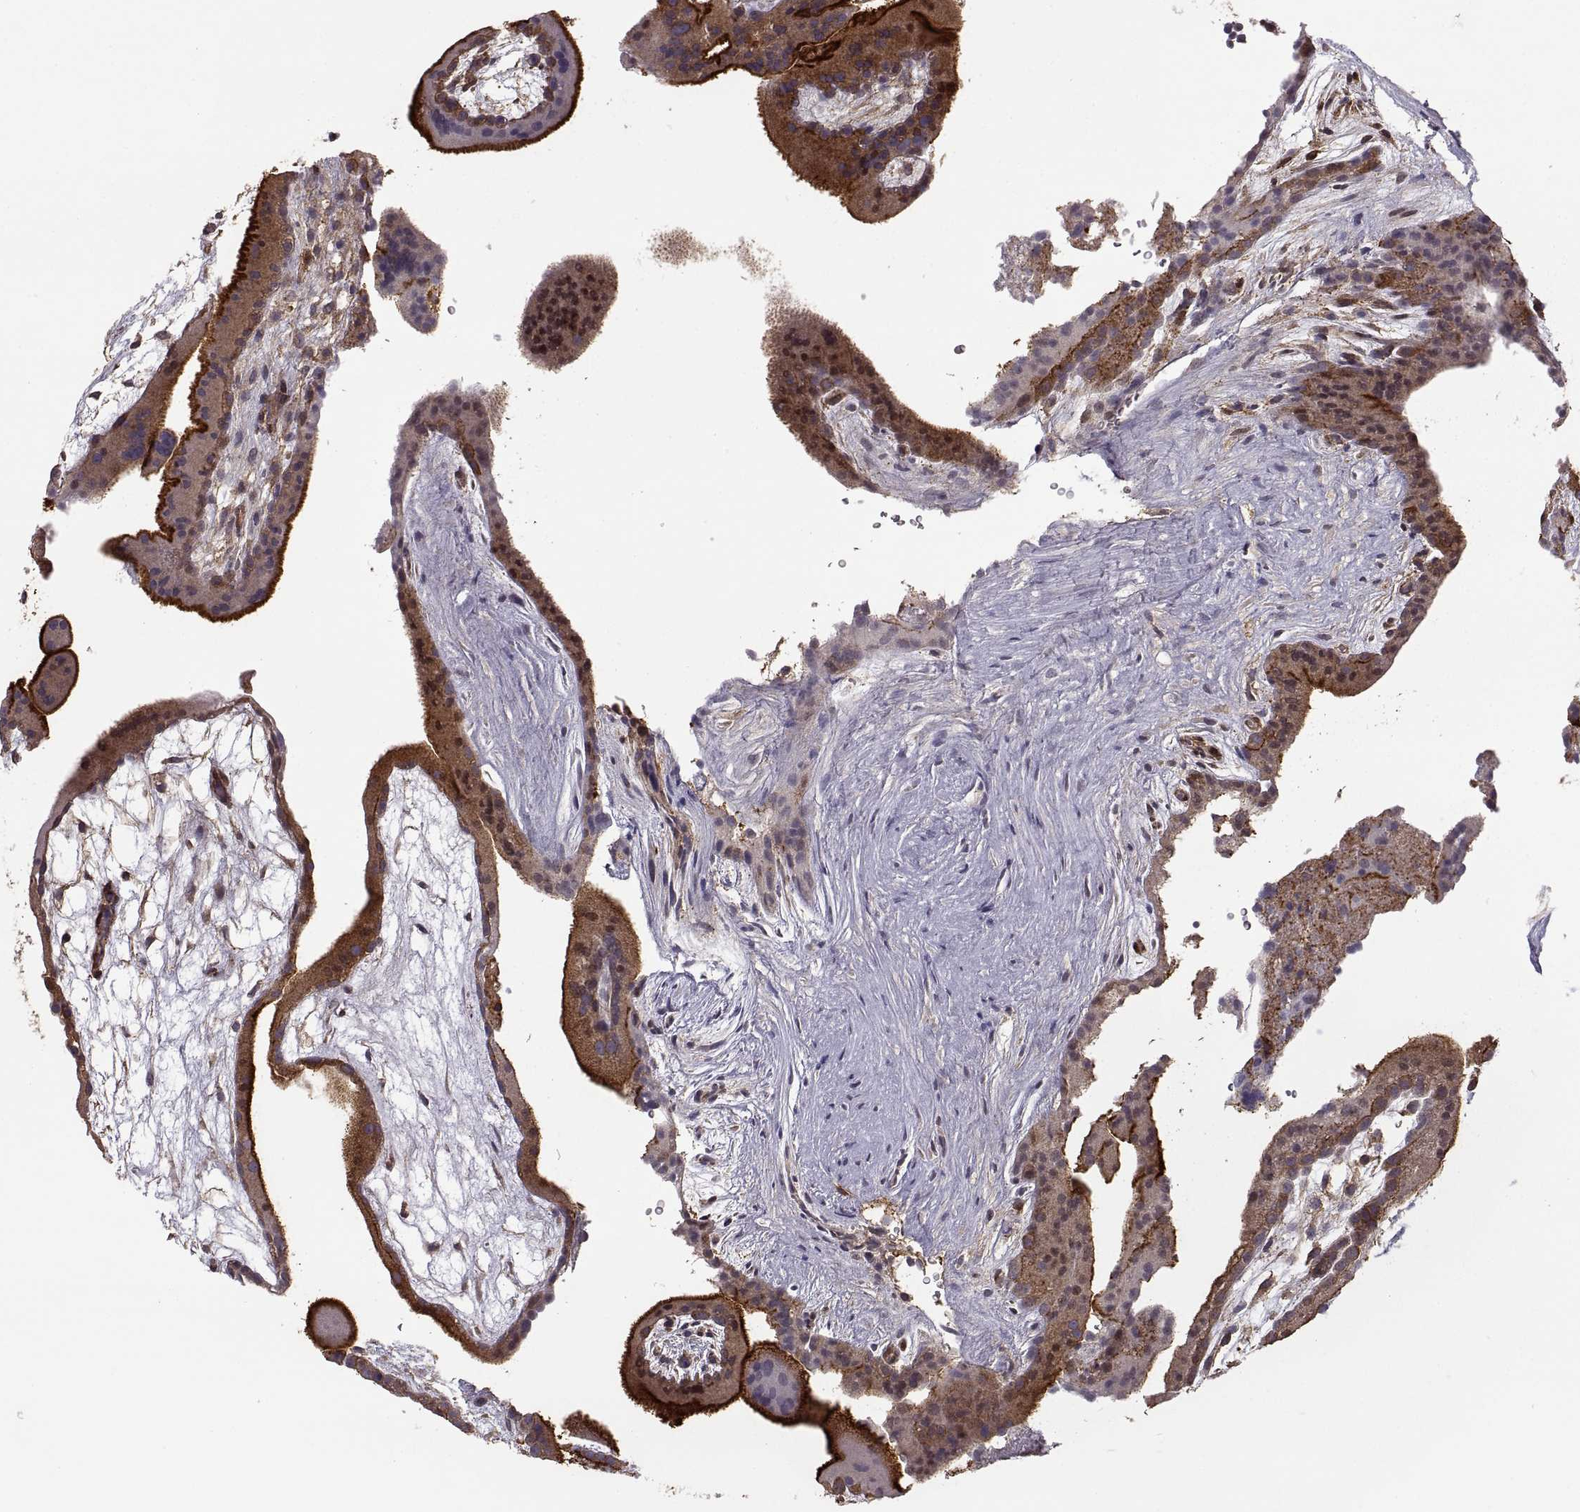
{"staining": {"intensity": "negative", "quantity": "none", "location": "none"}, "tissue": "placenta", "cell_type": "Decidual cells", "image_type": "normal", "snomed": [{"axis": "morphology", "description": "Normal tissue, NOS"}, {"axis": "topography", "description": "Placenta"}], "caption": "Micrograph shows no protein expression in decidual cells of unremarkable placenta.", "gene": "EZR", "patient": {"sex": "female", "age": 19}}